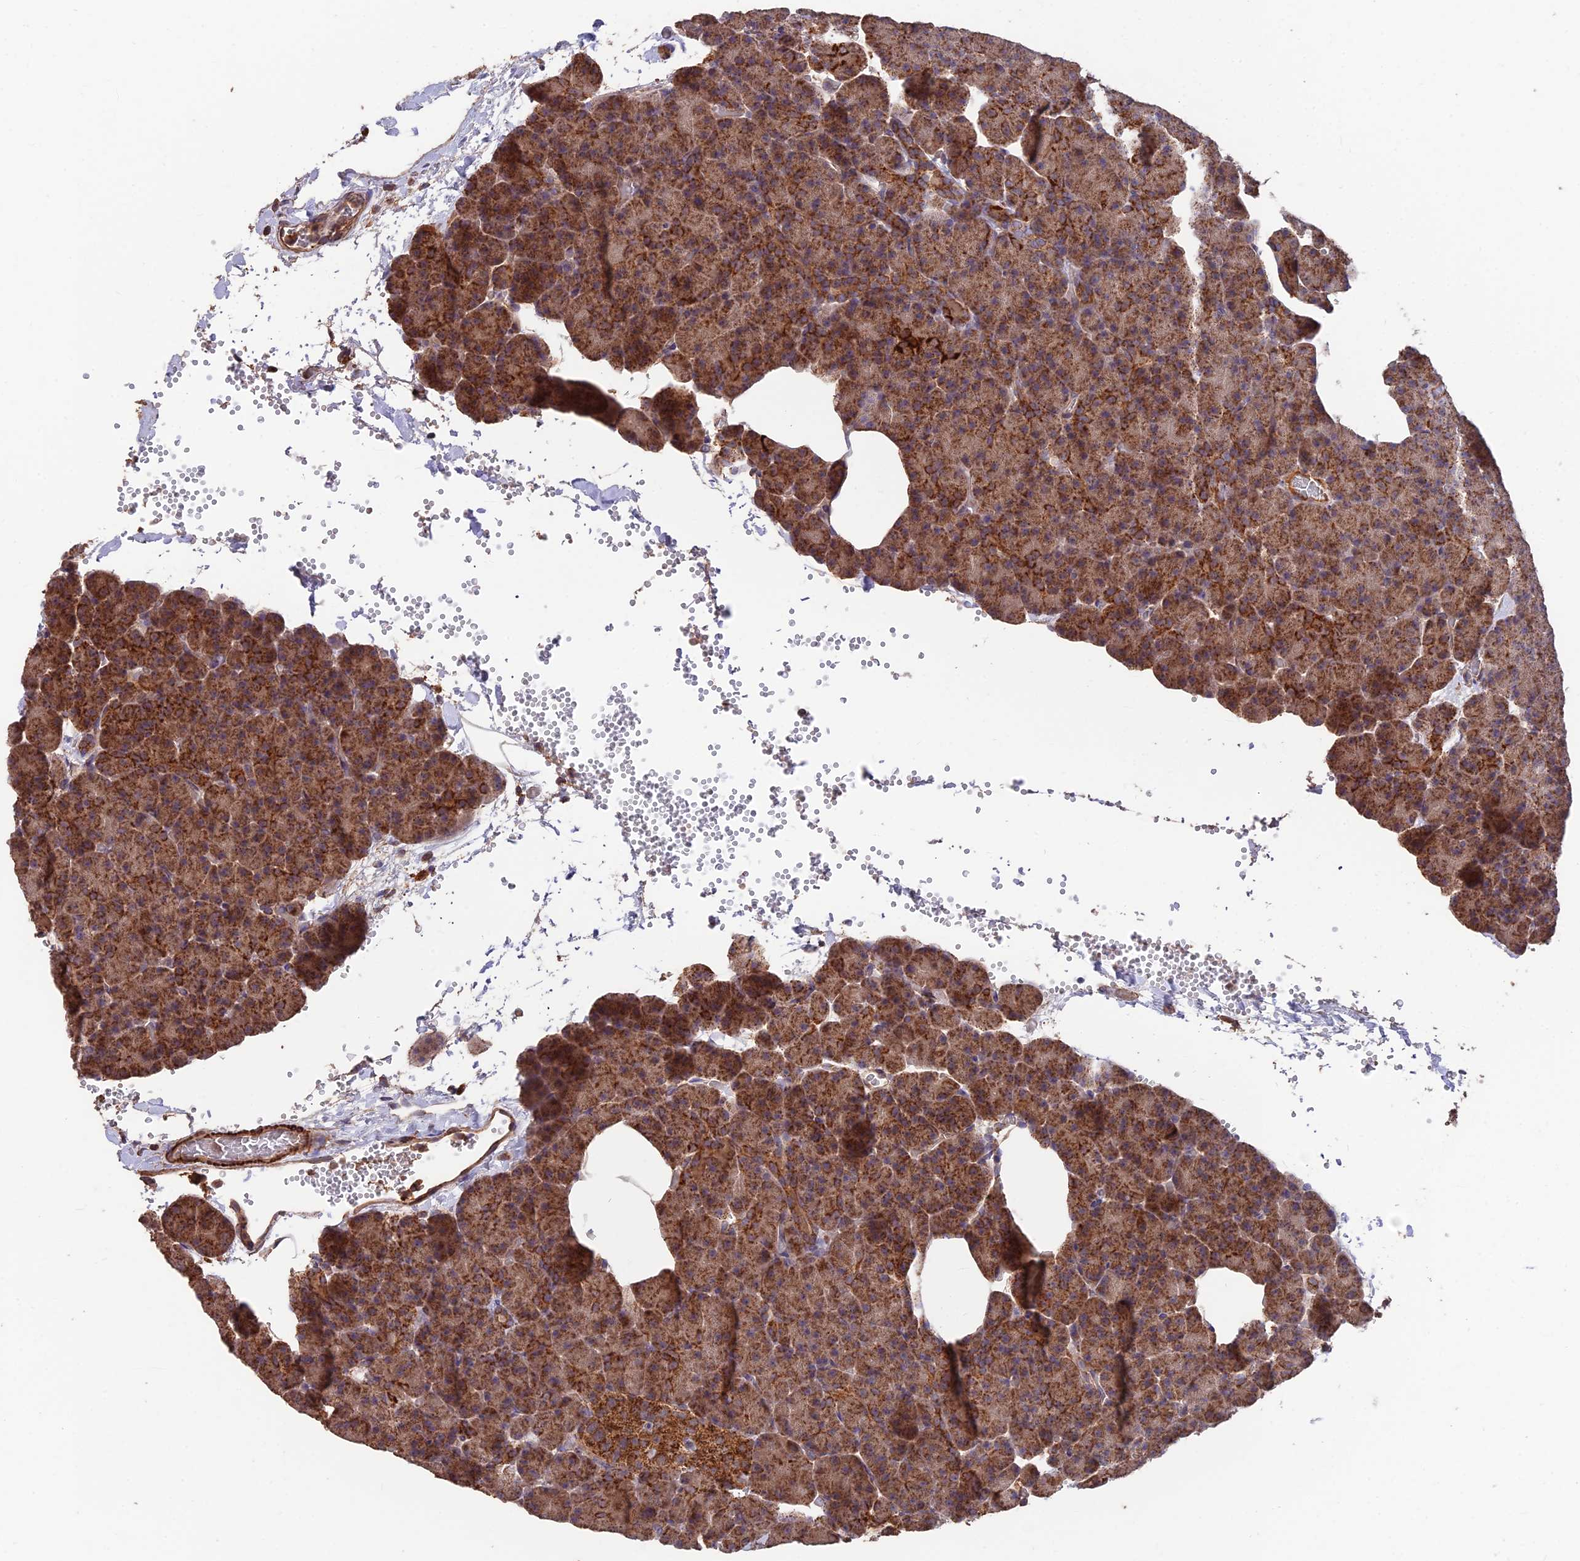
{"staining": {"intensity": "strong", "quantity": ">75%", "location": "cytoplasmic/membranous"}, "tissue": "pancreas", "cell_type": "Exocrine glandular cells", "image_type": "normal", "snomed": [{"axis": "morphology", "description": "Normal tissue, NOS"}, {"axis": "morphology", "description": "Carcinoid, malignant, NOS"}, {"axis": "topography", "description": "Pancreas"}], "caption": "Immunohistochemical staining of normal pancreas reveals strong cytoplasmic/membranous protein expression in about >75% of exocrine glandular cells.", "gene": "IFT22", "patient": {"sex": "female", "age": 35}}